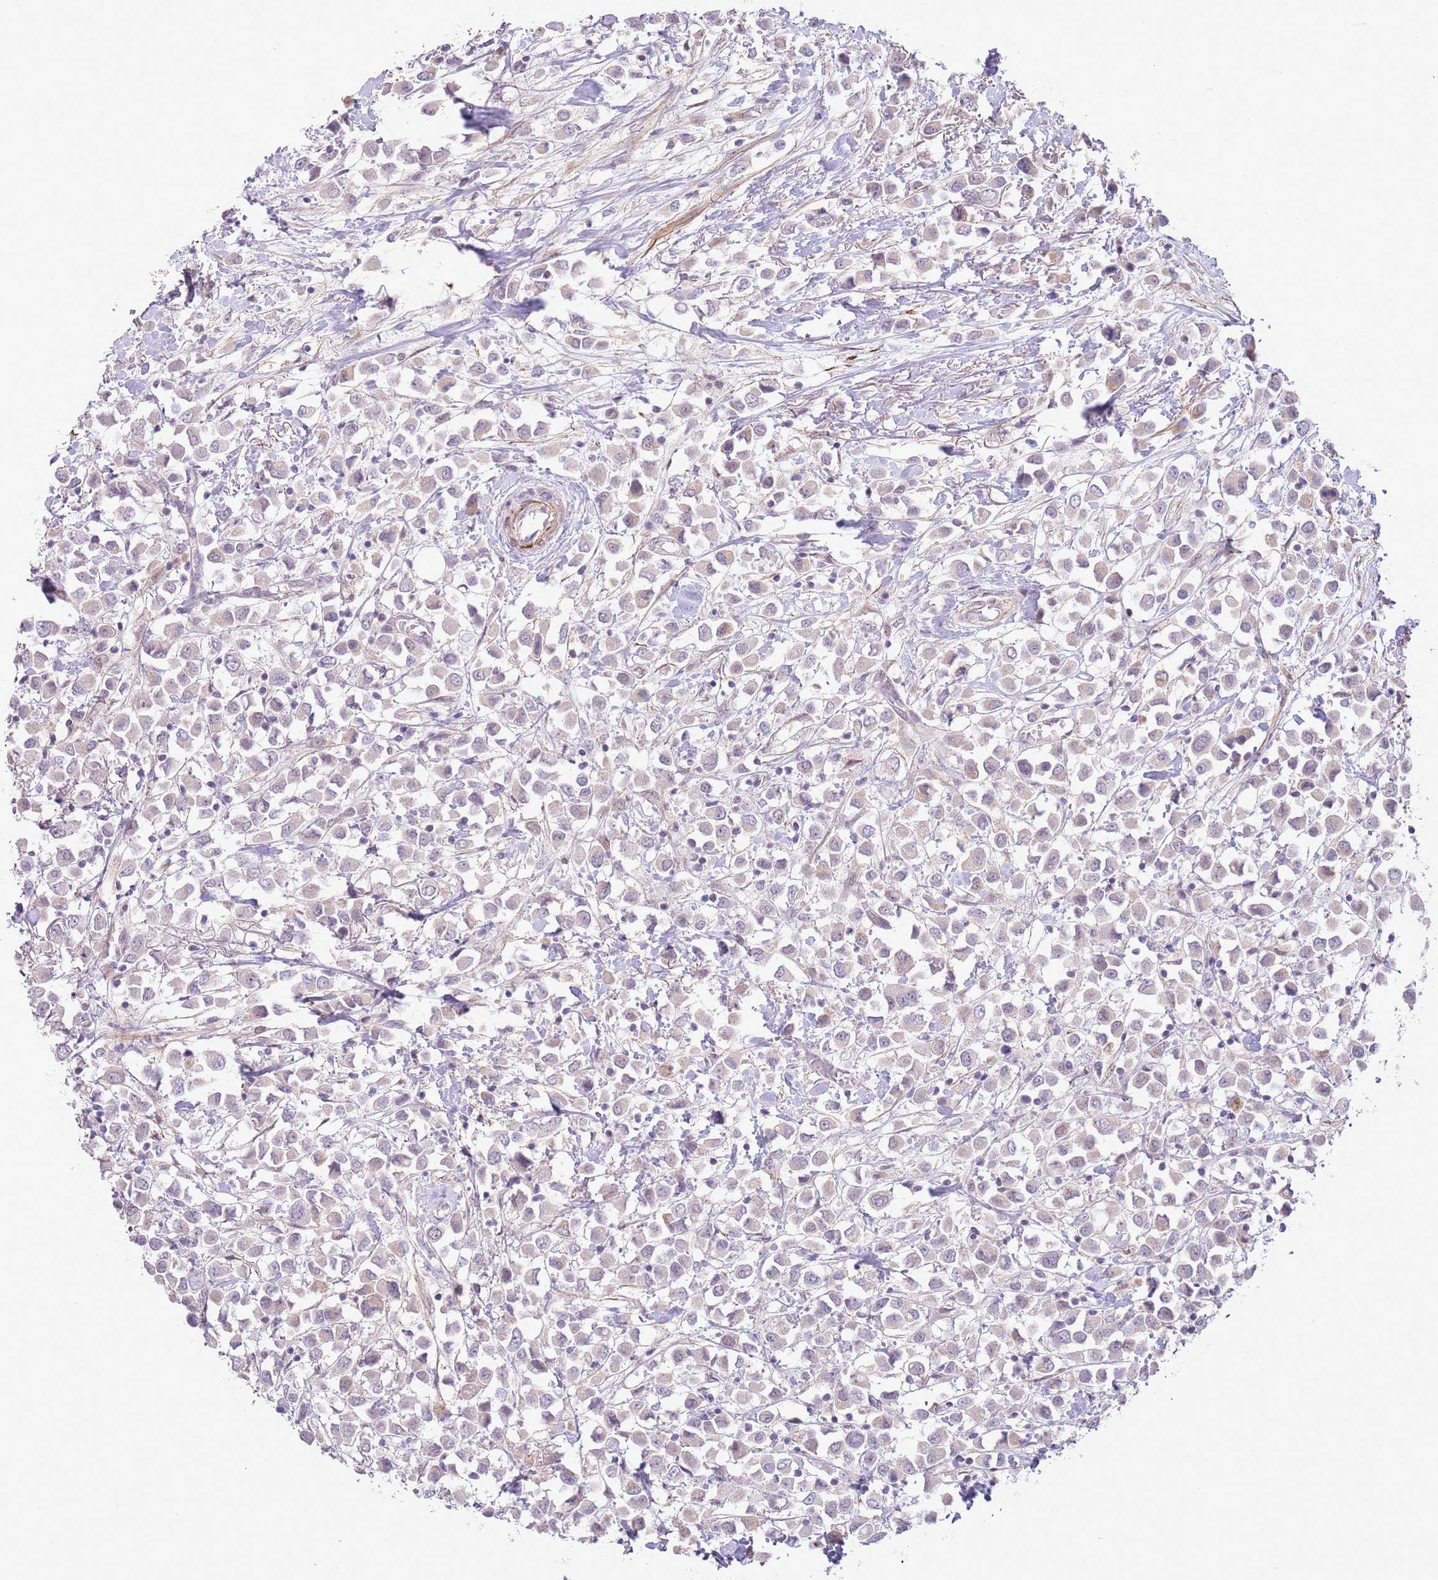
{"staining": {"intensity": "negative", "quantity": "none", "location": "none"}, "tissue": "breast cancer", "cell_type": "Tumor cells", "image_type": "cancer", "snomed": [{"axis": "morphology", "description": "Duct carcinoma"}, {"axis": "topography", "description": "Breast"}], "caption": "There is no significant positivity in tumor cells of breast cancer. Nuclei are stained in blue.", "gene": "CCNI", "patient": {"sex": "female", "age": 61}}